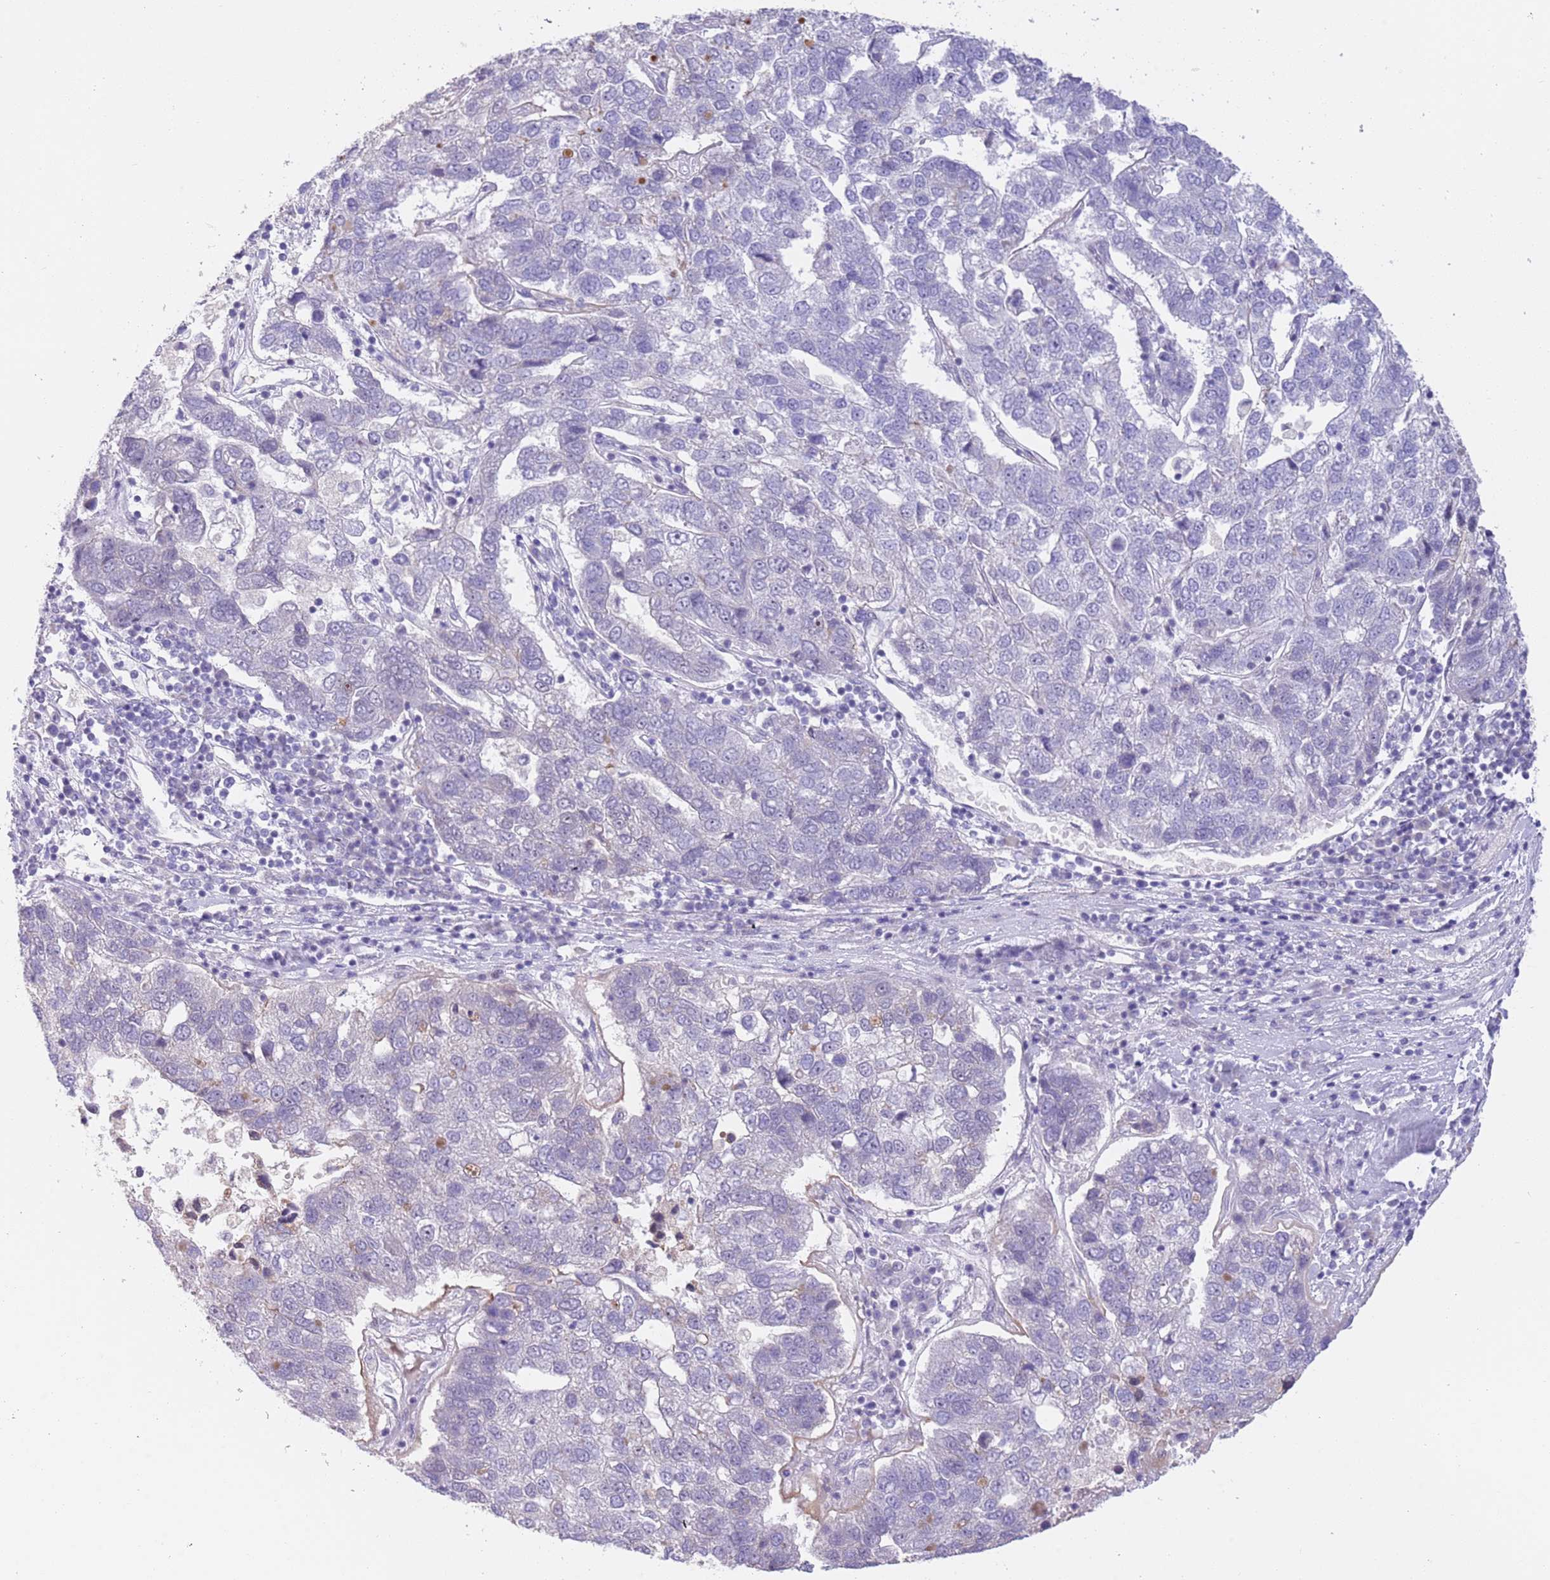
{"staining": {"intensity": "negative", "quantity": "none", "location": "none"}, "tissue": "pancreatic cancer", "cell_type": "Tumor cells", "image_type": "cancer", "snomed": [{"axis": "morphology", "description": "Adenocarcinoma, NOS"}, {"axis": "topography", "description": "Pancreas"}], "caption": "Immunohistochemistry (IHC) of pancreatic cancer shows no staining in tumor cells.", "gene": "RFX1", "patient": {"sex": "female", "age": 61}}